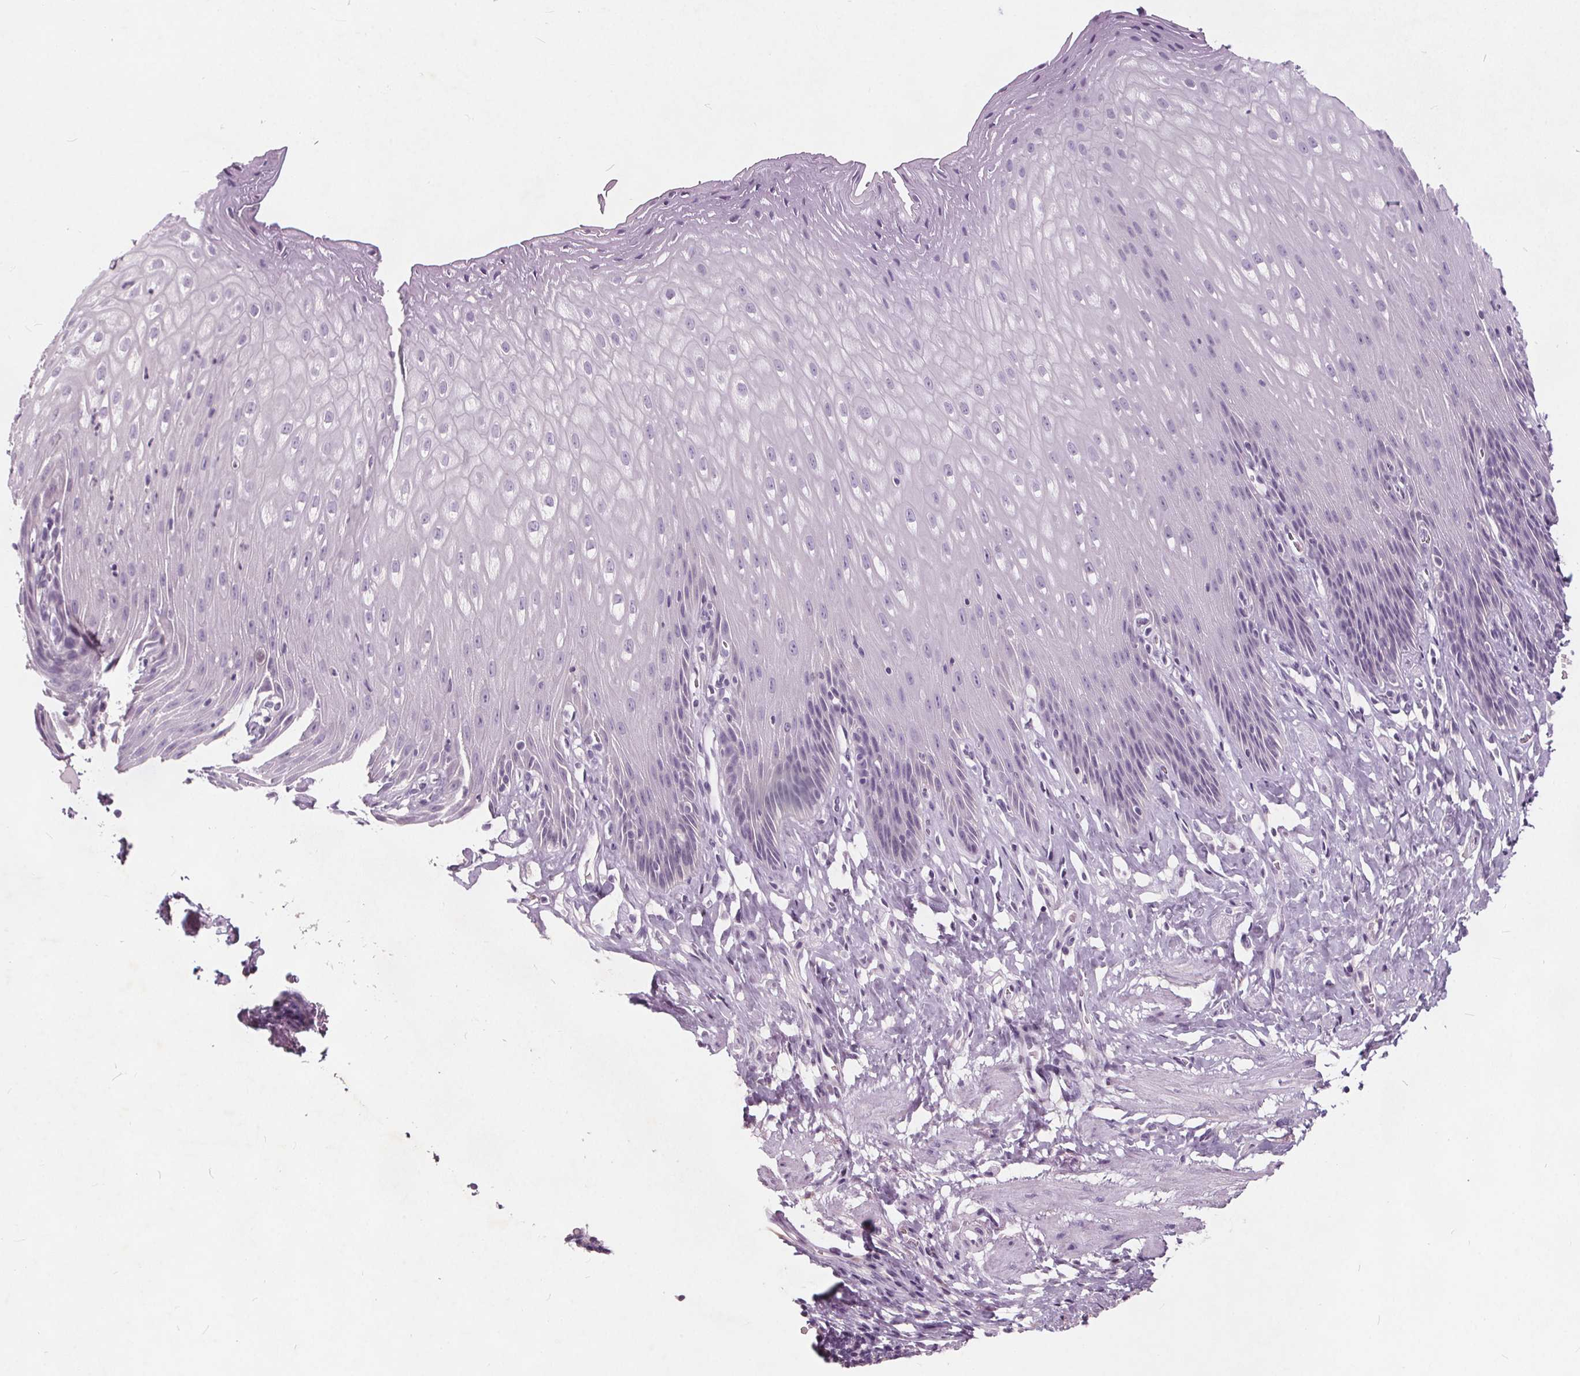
{"staining": {"intensity": "negative", "quantity": "none", "location": "none"}, "tissue": "esophagus", "cell_type": "Squamous epithelial cells", "image_type": "normal", "snomed": [{"axis": "morphology", "description": "Normal tissue, NOS"}, {"axis": "topography", "description": "Esophagus"}], "caption": "High magnification brightfield microscopy of benign esophagus stained with DAB (3,3'-diaminobenzidine) (brown) and counterstained with hematoxylin (blue): squamous epithelial cells show no significant staining. (Stains: DAB immunohistochemistry with hematoxylin counter stain, Microscopy: brightfield microscopy at high magnification).", "gene": "PLA2G2E", "patient": {"sex": "female", "age": 61}}